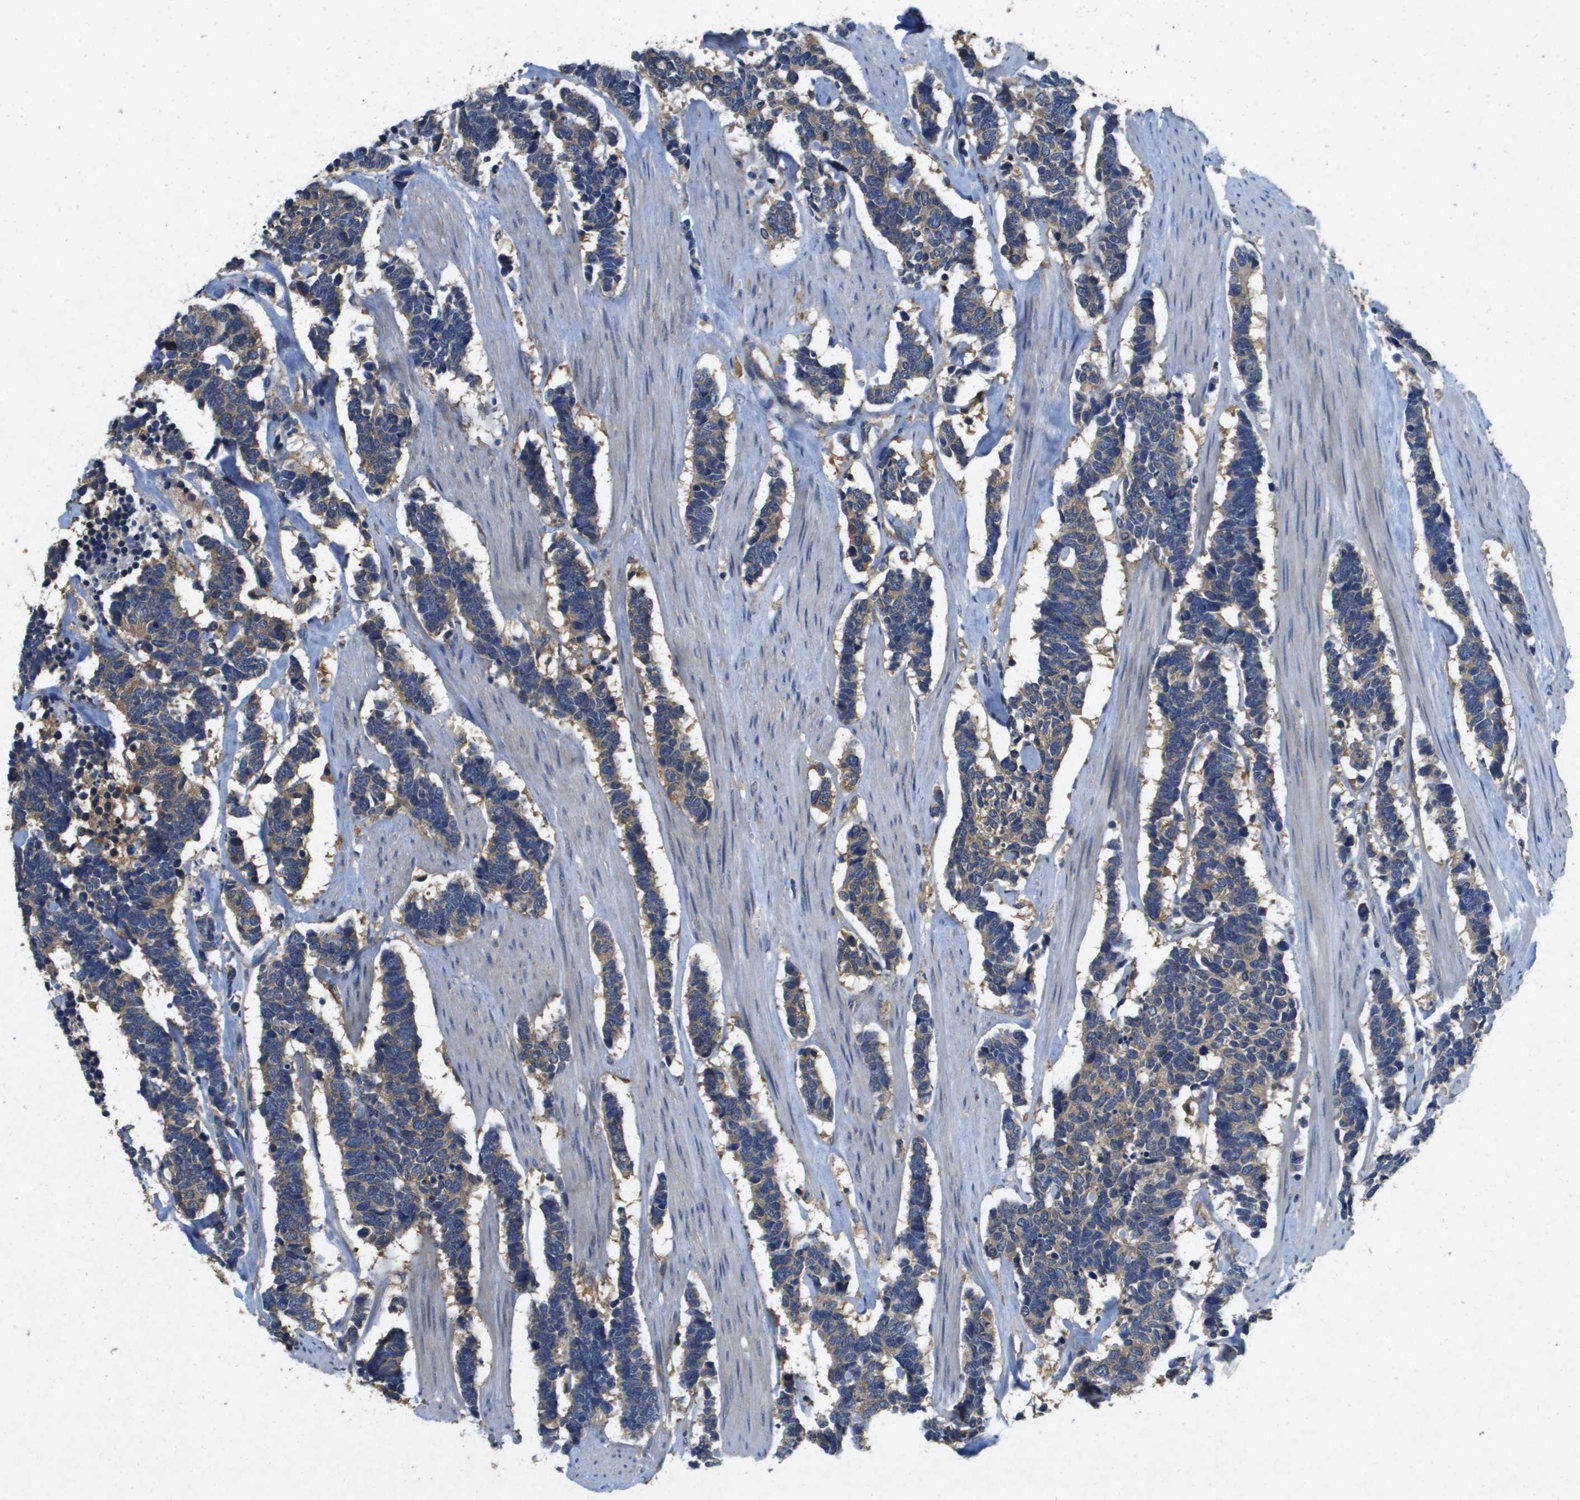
{"staining": {"intensity": "moderate", "quantity": "25%-75%", "location": "cytoplasmic/membranous"}, "tissue": "carcinoid", "cell_type": "Tumor cells", "image_type": "cancer", "snomed": [{"axis": "morphology", "description": "Carcinoma, NOS"}, {"axis": "morphology", "description": "Carcinoid, malignant, NOS"}, {"axis": "topography", "description": "Urinary bladder"}], "caption": "Immunohistochemical staining of carcinoid (malignant) reveals medium levels of moderate cytoplasmic/membranous protein expression in about 25%-75% of tumor cells.", "gene": "PTPRT", "patient": {"sex": "male", "age": 57}}